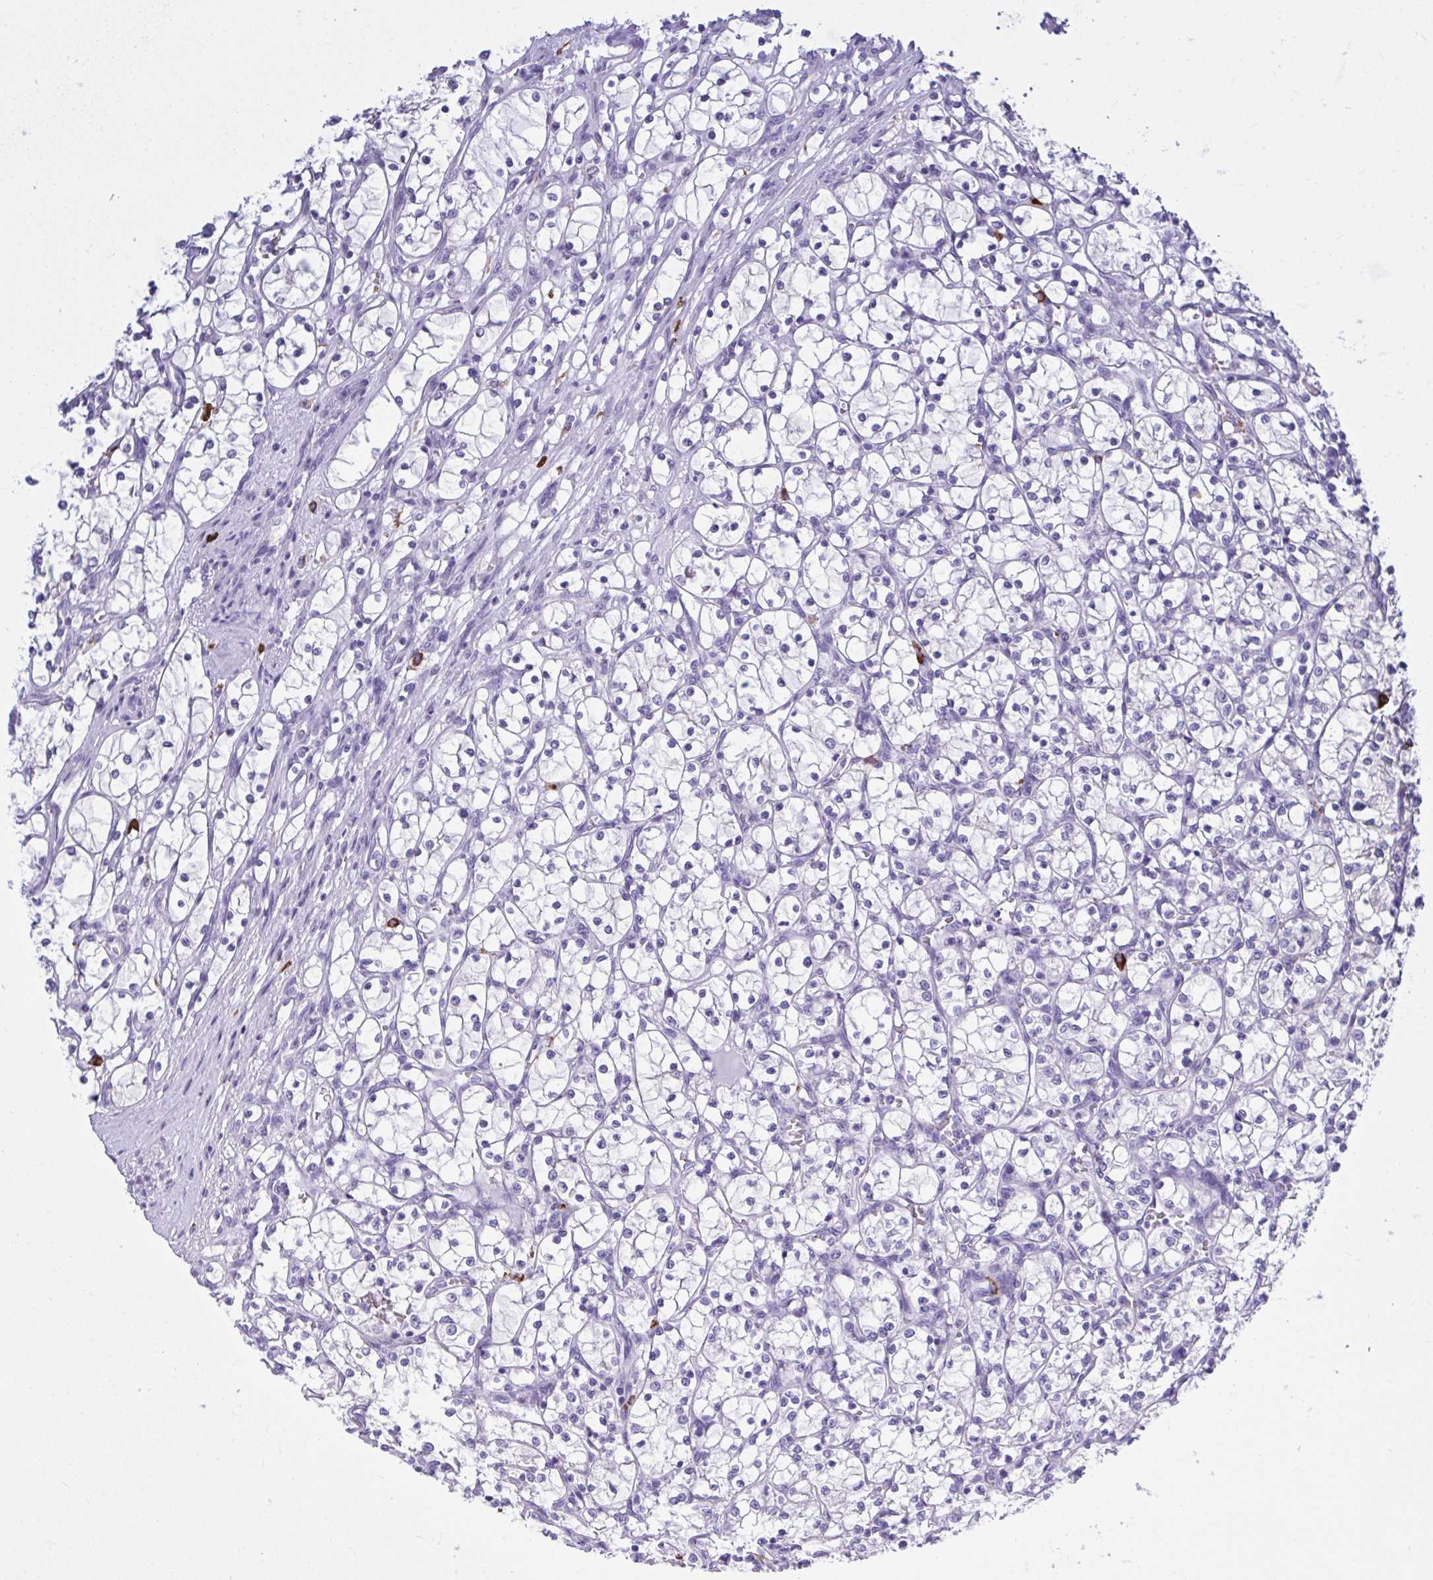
{"staining": {"intensity": "negative", "quantity": "none", "location": "none"}, "tissue": "renal cancer", "cell_type": "Tumor cells", "image_type": "cancer", "snomed": [{"axis": "morphology", "description": "Adenocarcinoma, NOS"}, {"axis": "topography", "description": "Kidney"}], "caption": "The histopathology image exhibits no staining of tumor cells in renal cancer. (IHC, brightfield microscopy, high magnification).", "gene": "PSD", "patient": {"sex": "female", "age": 69}}